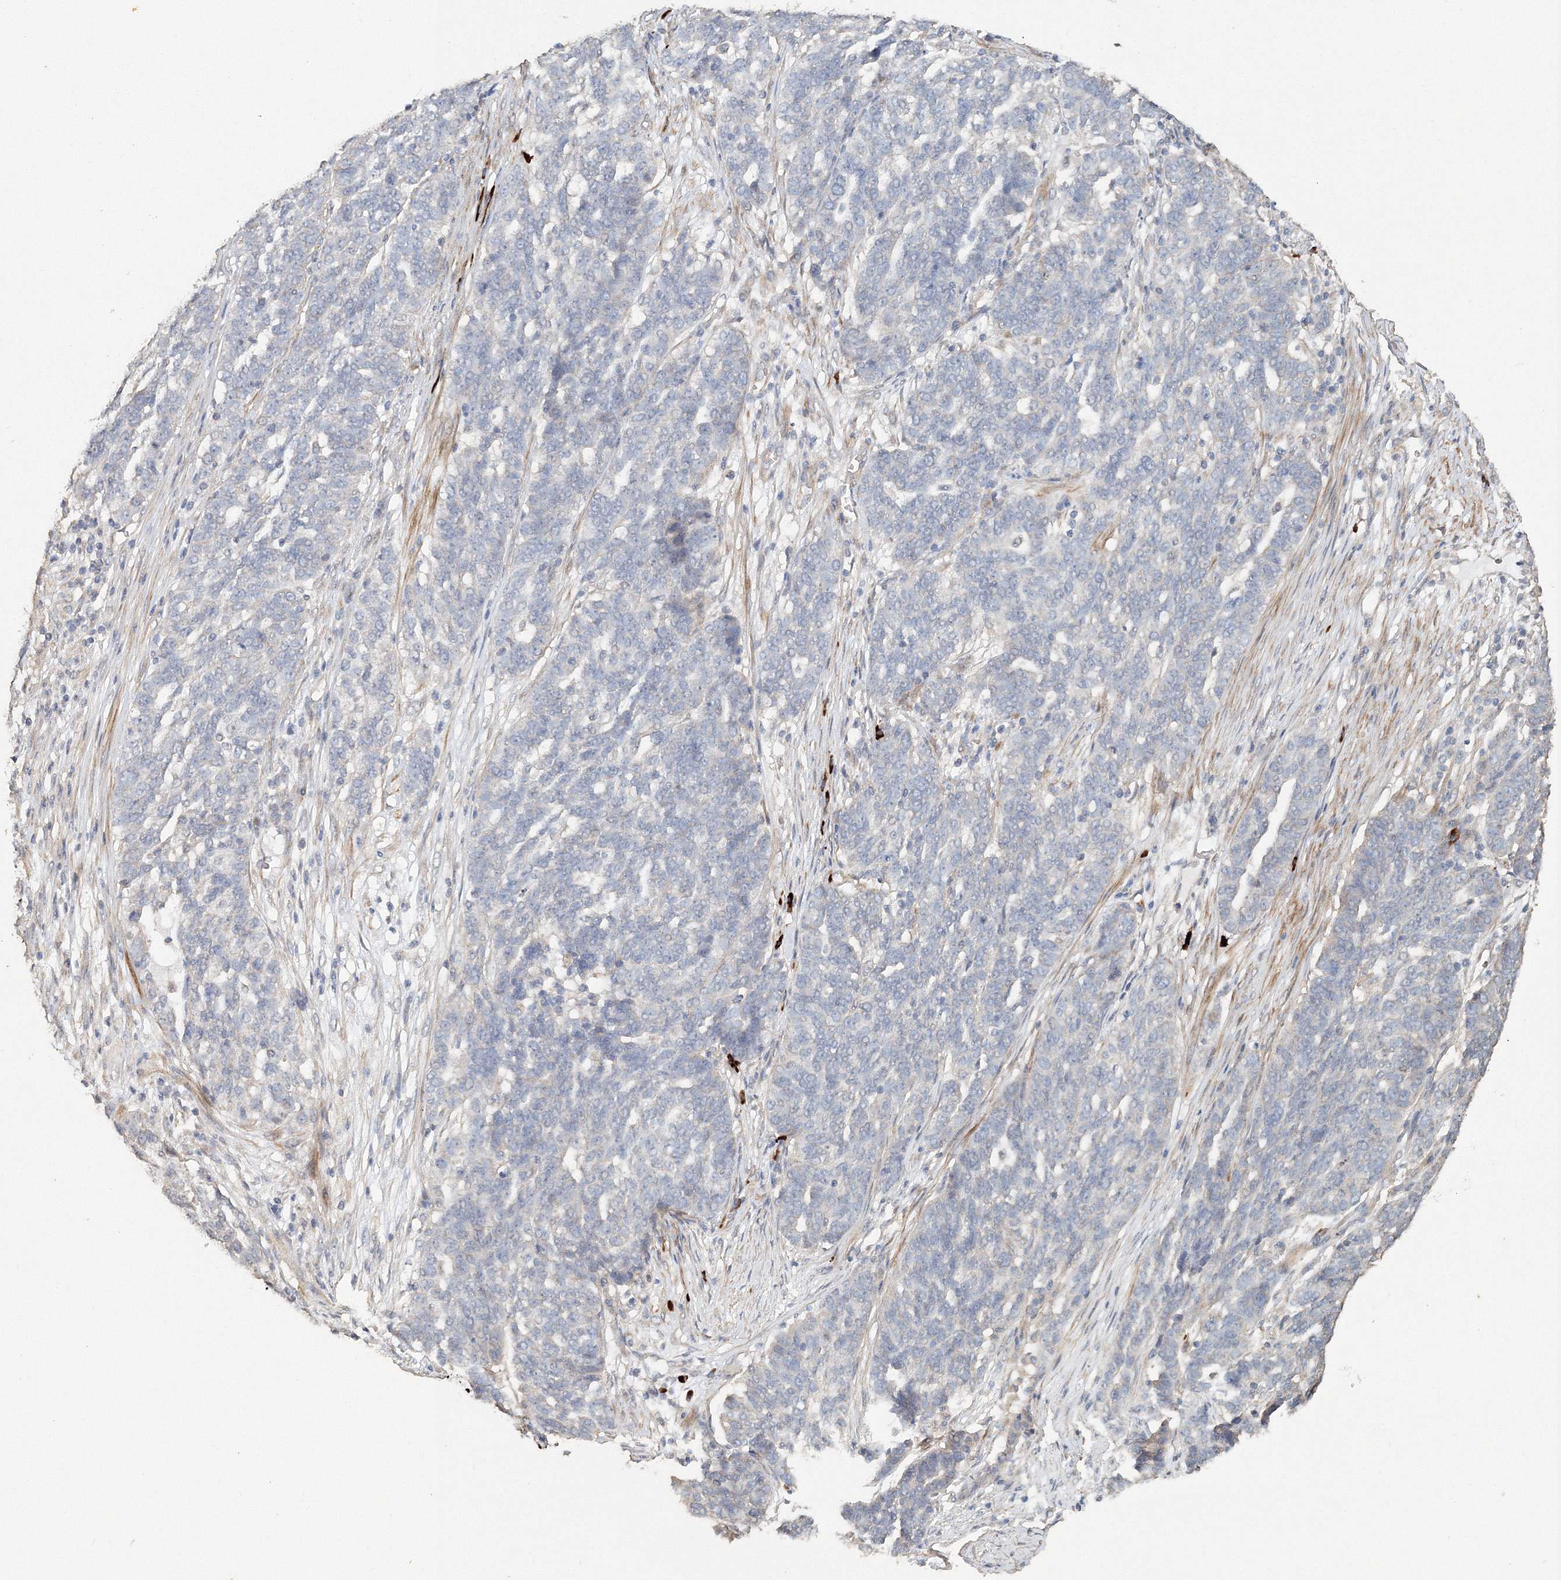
{"staining": {"intensity": "negative", "quantity": "none", "location": "none"}, "tissue": "ovarian cancer", "cell_type": "Tumor cells", "image_type": "cancer", "snomed": [{"axis": "morphology", "description": "Cystadenocarcinoma, serous, NOS"}, {"axis": "topography", "description": "Ovary"}], "caption": "The photomicrograph reveals no staining of tumor cells in ovarian cancer.", "gene": "NALF2", "patient": {"sex": "female", "age": 59}}